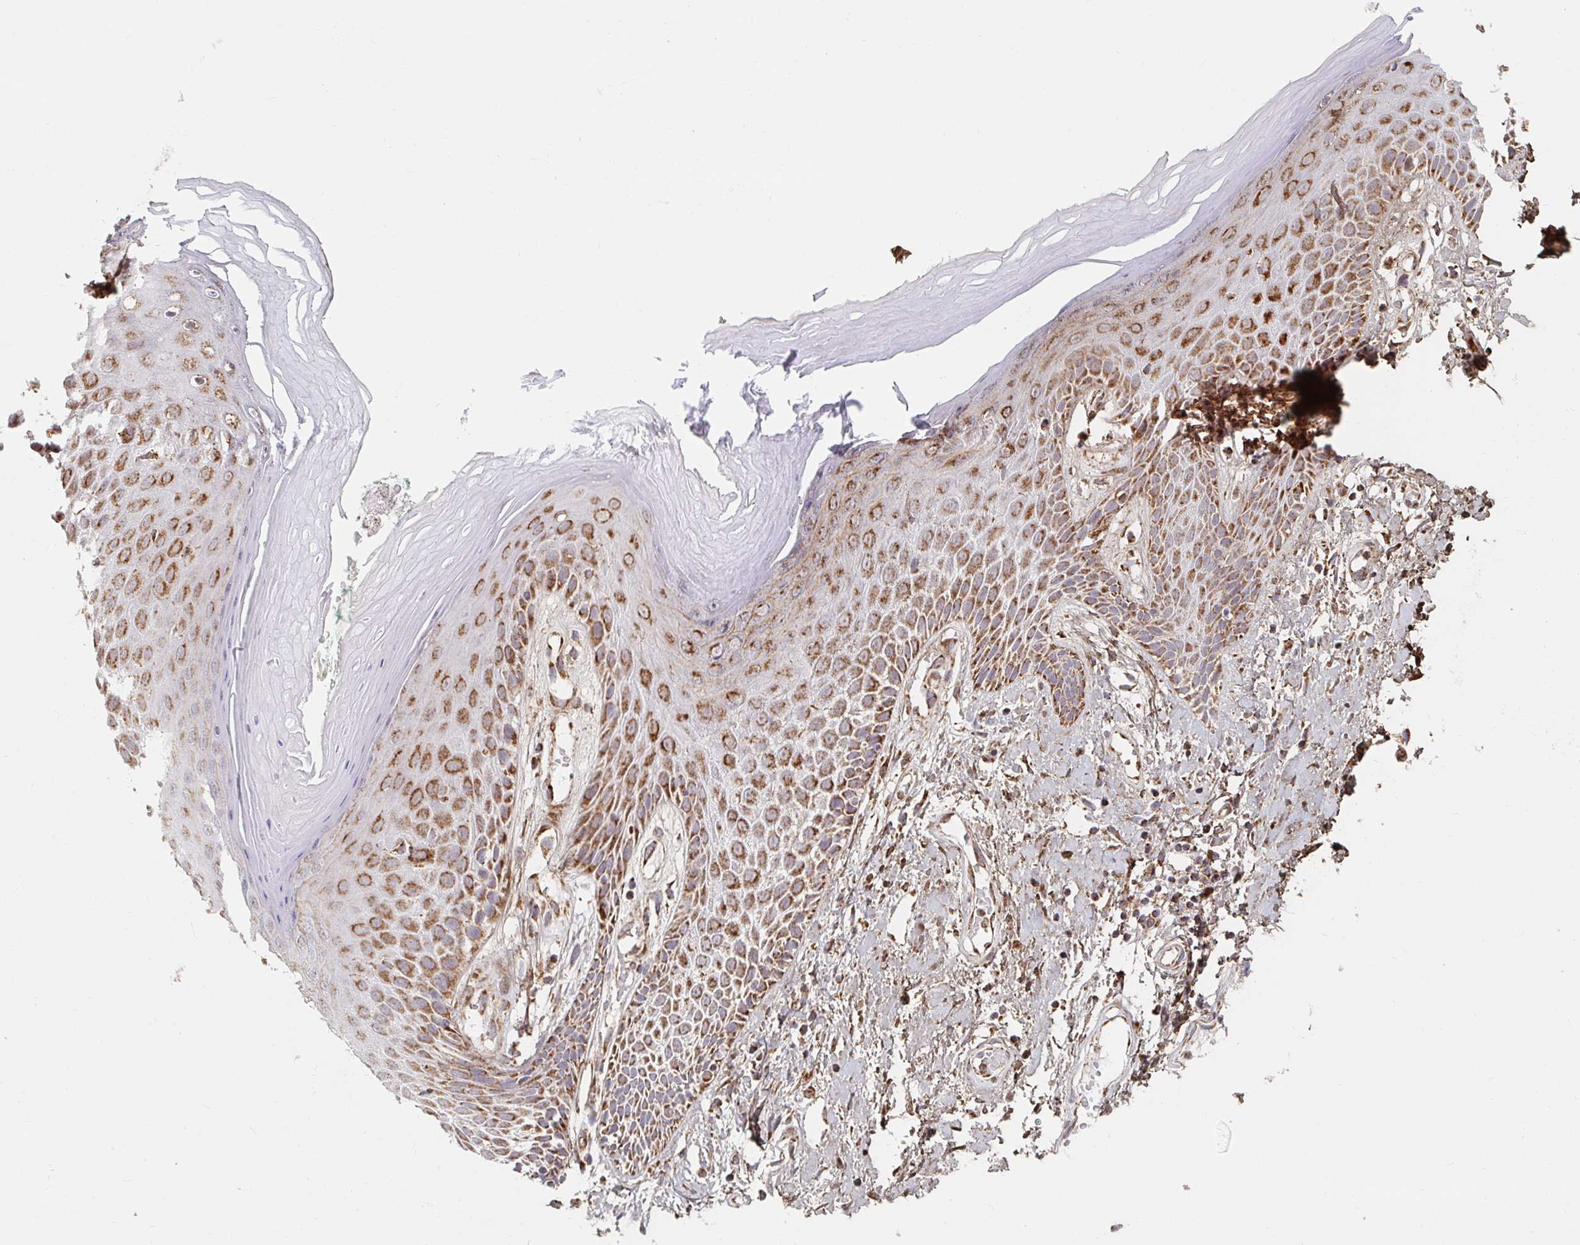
{"staining": {"intensity": "strong", "quantity": ">75%", "location": "cytoplasmic/membranous"}, "tissue": "skin", "cell_type": "Epidermal cells", "image_type": "normal", "snomed": [{"axis": "morphology", "description": "Normal tissue, NOS"}, {"axis": "topography", "description": "Anal"}, {"axis": "topography", "description": "Peripheral nerve tissue"}], "caption": "Immunohistochemical staining of normal skin demonstrates >75% levels of strong cytoplasmic/membranous protein positivity in about >75% of epidermal cells. The protein of interest is stained brown, and the nuclei are stained in blue (DAB IHC with brightfield microscopy, high magnification).", "gene": "MAVS", "patient": {"sex": "male", "age": 78}}